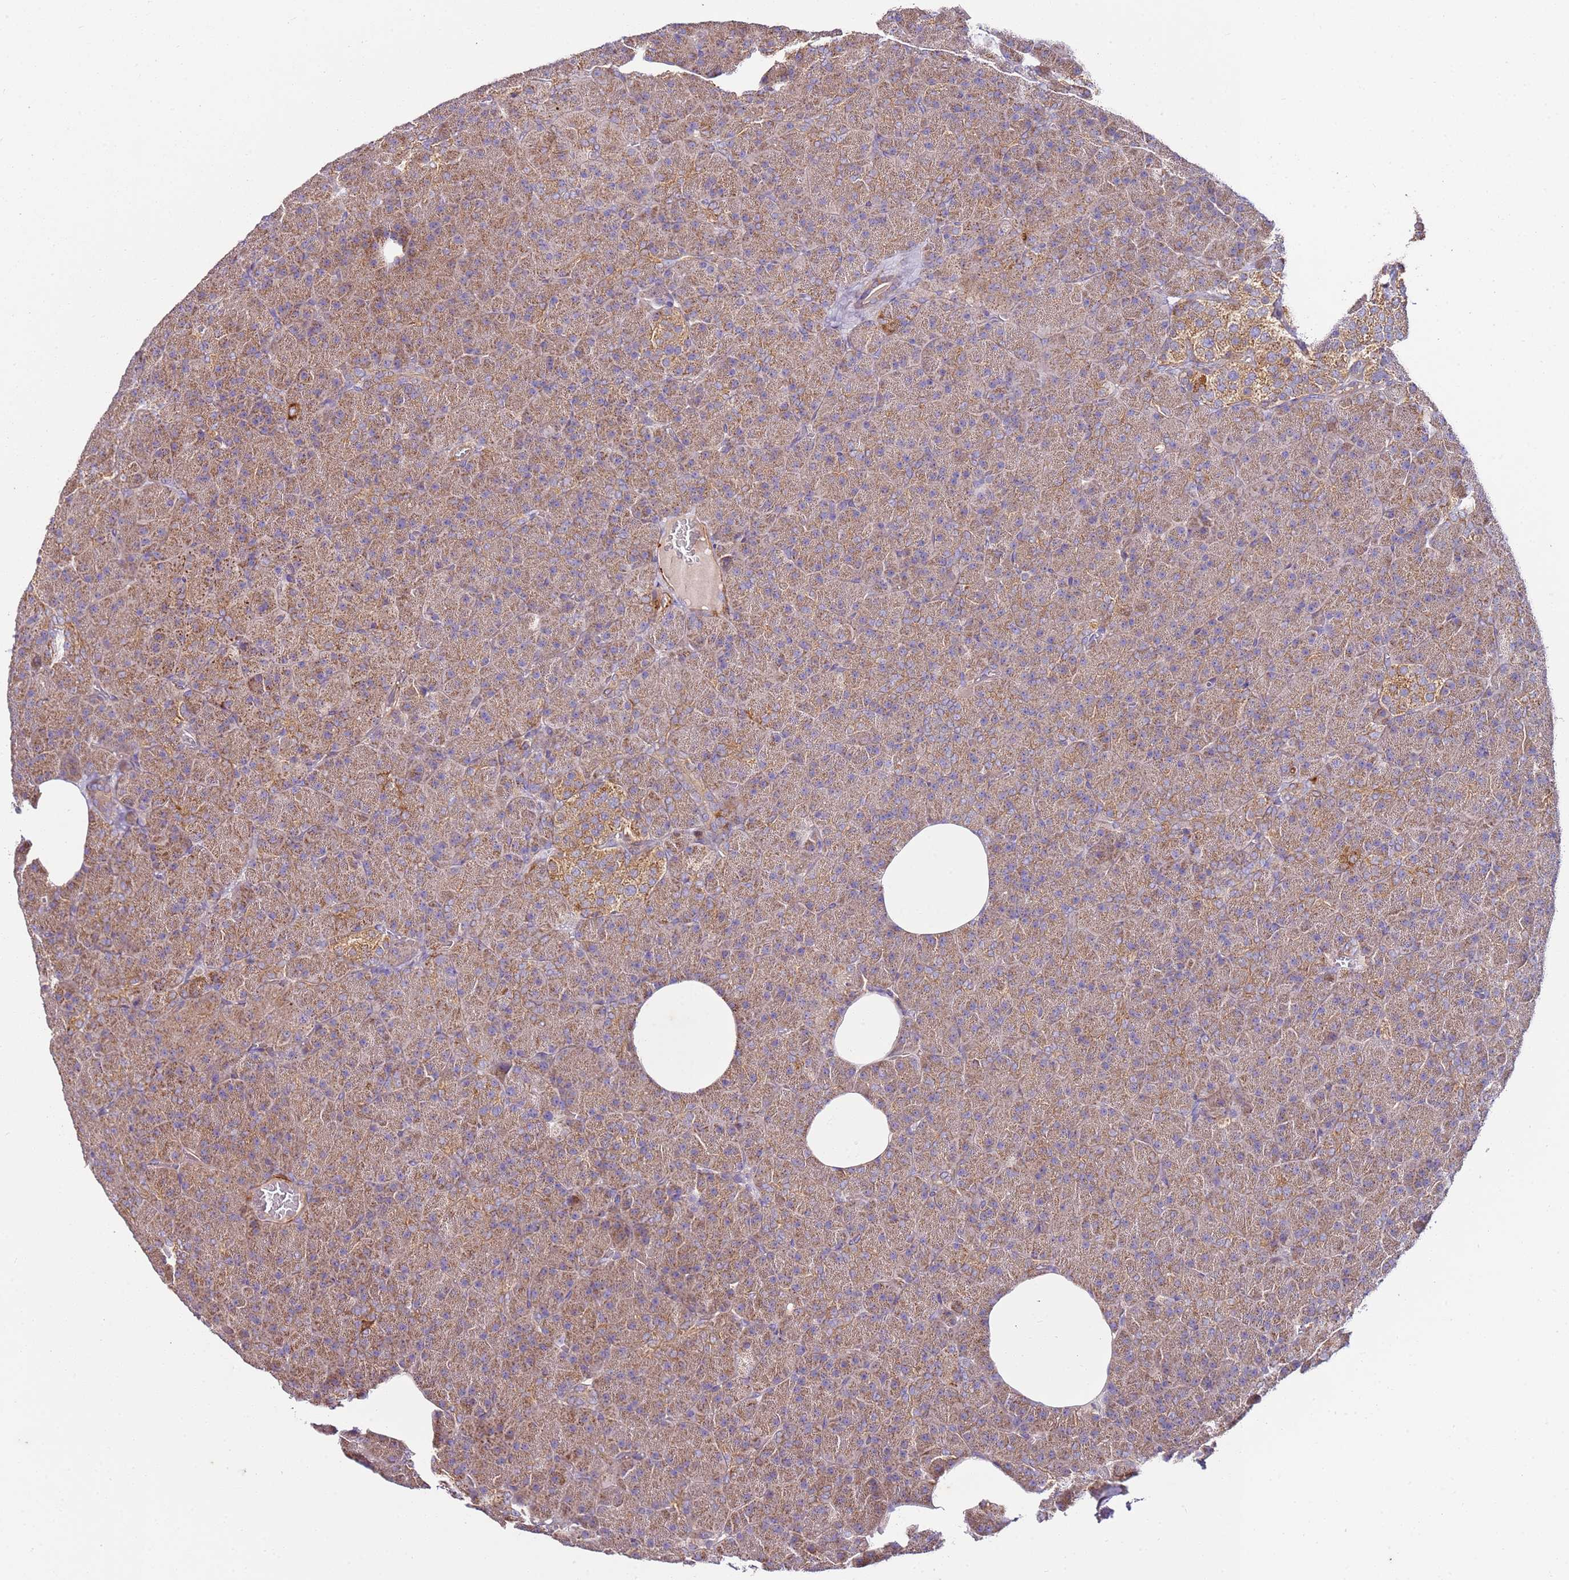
{"staining": {"intensity": "weak", "quantity": ">75%", "location": "cytoplasmic/membranous"}, "tissue": "pancreas", "cell_type": "Exocrine glandular cells", "image_type": "normal", "snomed": [{"axis": "morphology", "description": "Normal tissue, NOS"}, {"axis": "morphology", "description": "Carcinoid, malignant, NOS"}, {"axis": "topography", "description": "Pancreas"}], "caption": "An immunohistochemistry (IHC) photomicrograph of benign tissue is shown. Protein staining in brown highlights weak cytoplasmic/membranous positivity in pancreas within exocrine glandular cells.", "gene": "KRTAP21", "patient": {"sex": "female", "age": 35}}